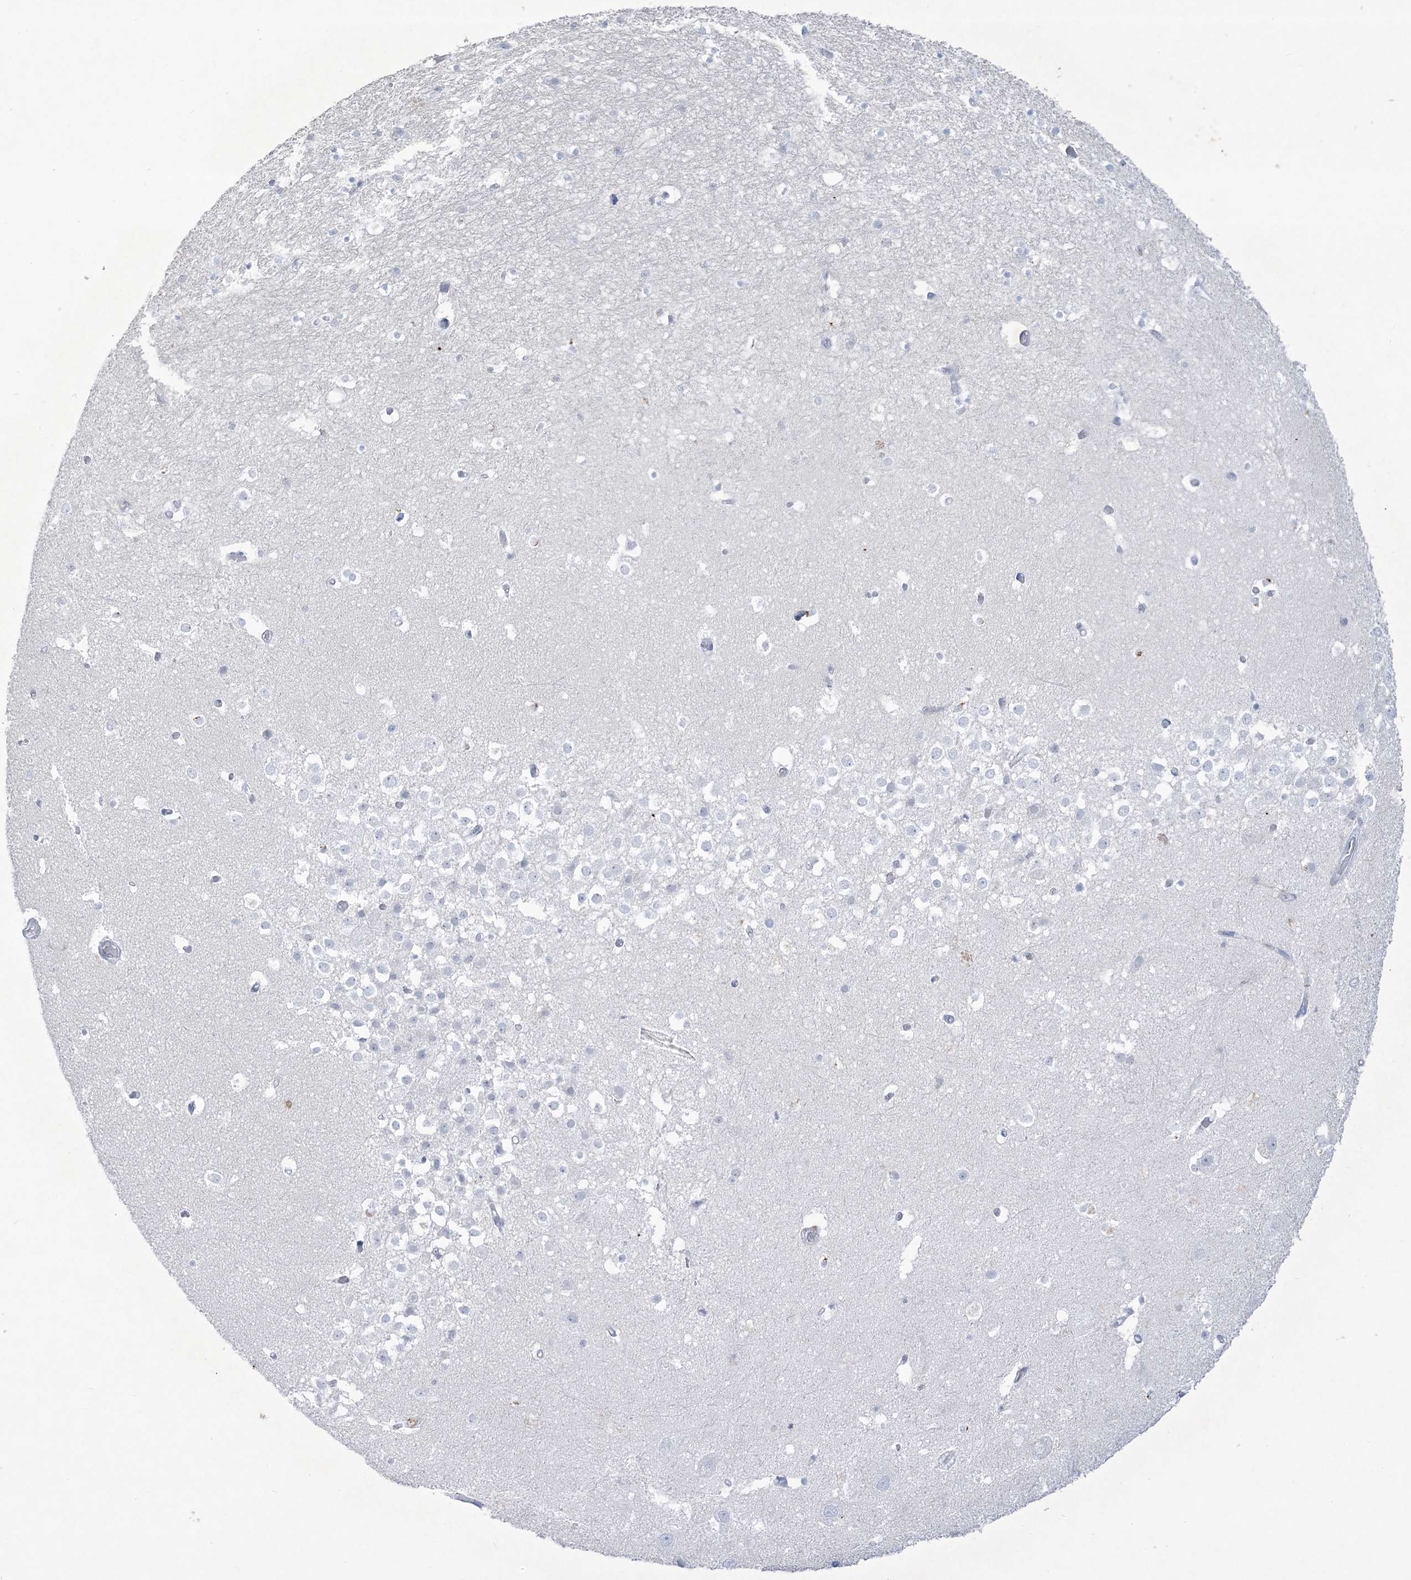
{"staining": {"intensity": "negative", "quantity": "none", "location": "none"}, "tissue": "hippocampus", "cell_type": "Glial cells", "image_type": "normal", "snomed": [{"axis": "morphology", "description": "Normal tissue, NOS"}, {"axis": "topography", "description": "Hippocampus"}], "caption": "The micrograph demonstrates no staining of glial cells in benign hippocampus.", "gene": "B3GNT7", "patient": {"sex": "female", "age": 52}}